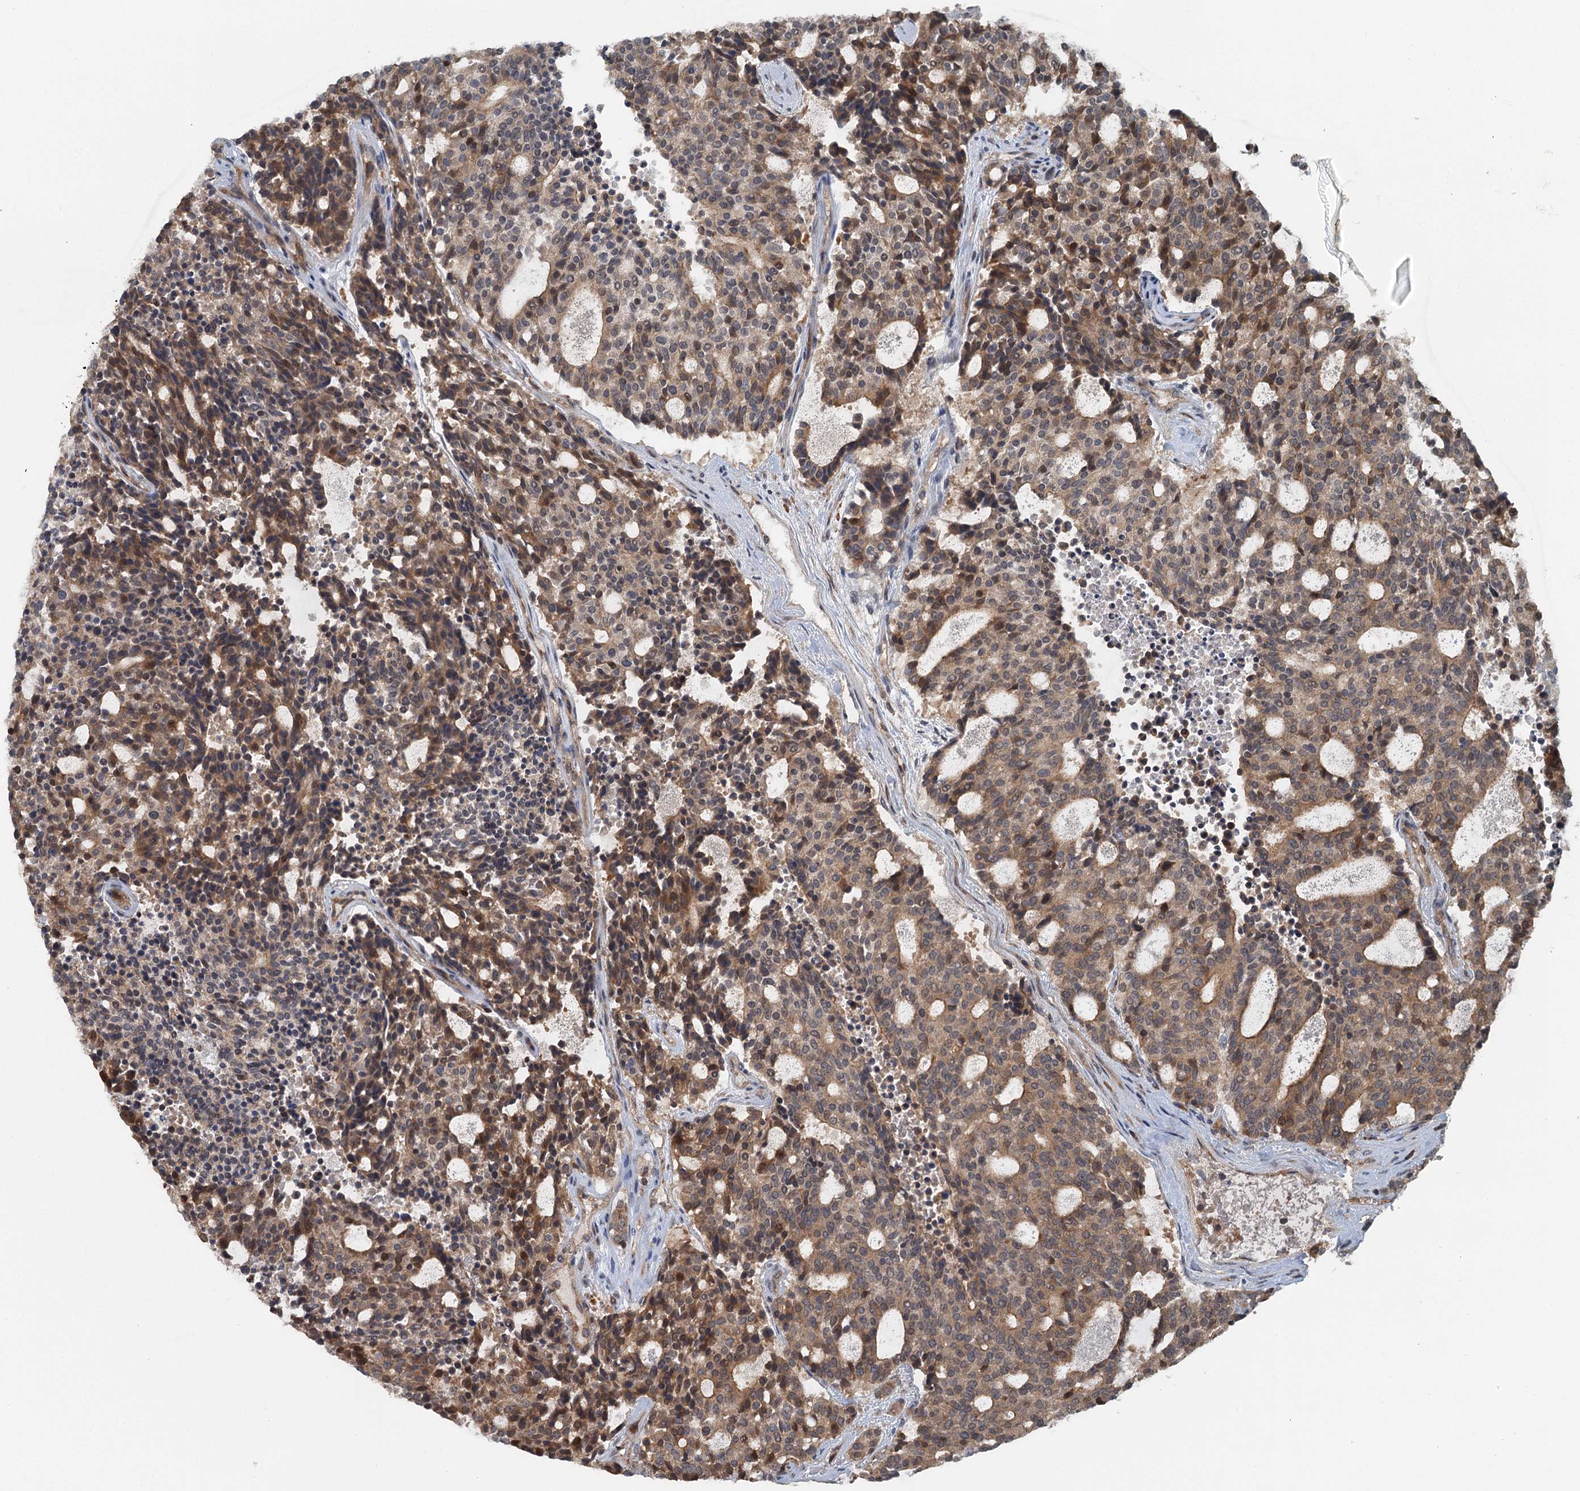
{"staining": {"intensity": "moderate", "quantity": ">75%", "location": "cytoplasmic/membranous"}, "tissue": "carcinoid", "cell_type": "Tumor cells", "image_type": "cancer", "snomed": [{"axis": "morphology", "description": "Carcinoid, malignant, NOS"}, {"axis": "topography", "description": "Pancreas"}], "caption": "Protein staining of carcinoid tissue demonstrates moderate cytoplasmic/membranous positivity in approximately >75% of tumor cells.", "gene": "ZNF527", "patient": {"sex": "female", "age": 54}}